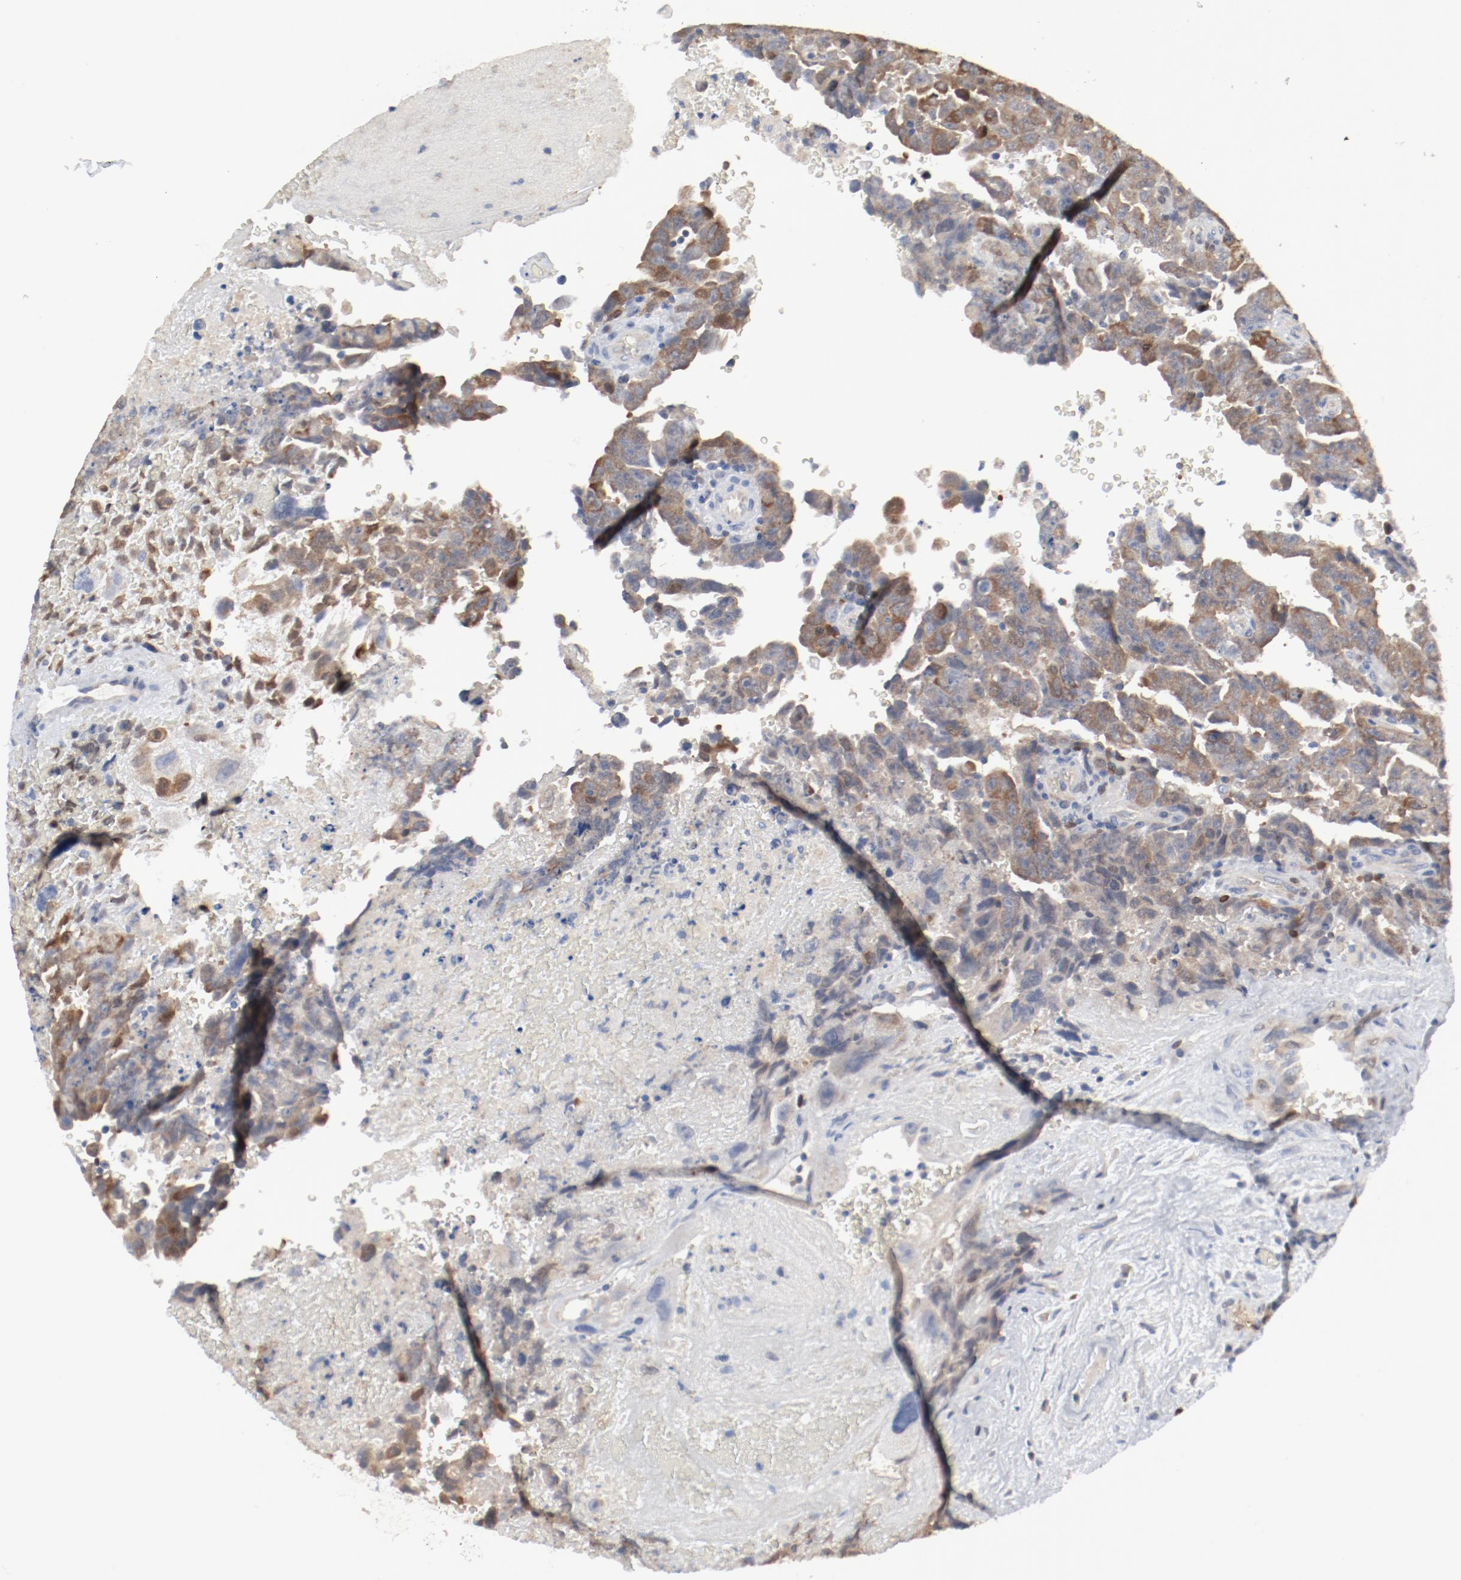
{"staining": {"intensity": "moderate", "quantity": ">75%", "location": "cytoplasmic/membranous"}, "tissue": "testis cancer", "cell_type": "Tumor cells", "image_type": "cancer", "snomed": [{"axis": "morphology", "description": "Carcinoma, Embryonal, NOS"}, {"axis": "topography", "description": "Testis"}], "caption": "DAB (3,3'-diaminobenzidine) immunohistochemical staining of testis embryonal carcinoma demonstrates moderate cytoplasmic/membranous protein expression in about >75% of tumor cells.", "gene": "CDK1", "patient": {"sex": "male", "age": 28}}